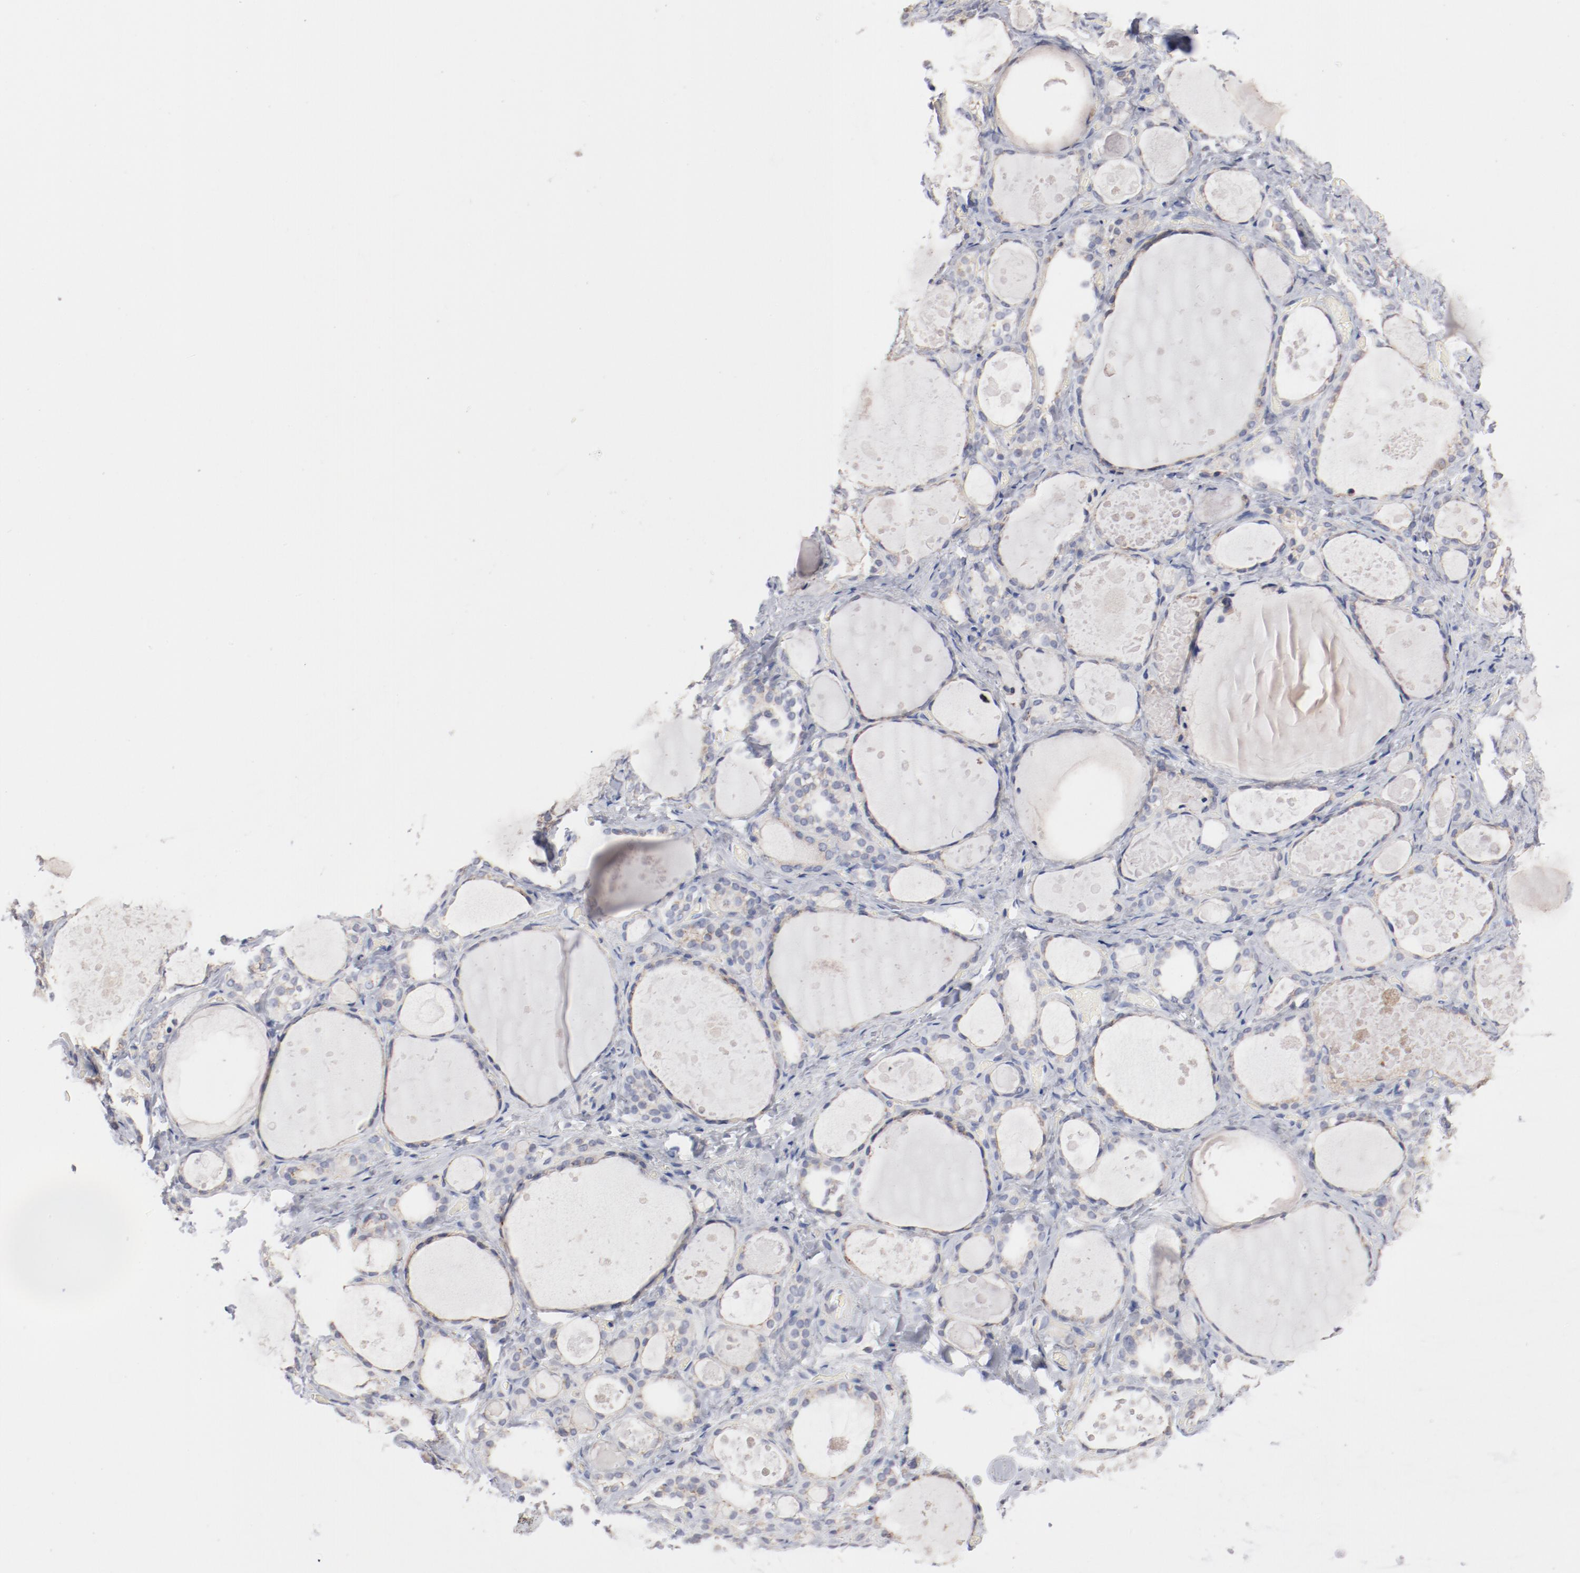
{"staining": {"intensity": "weak", "quantity": "25%-75%", "location": "cytoplasmic/membranous"}, "tissue": "thyroid gland", "cell_type": "Glandular cells", "image_type": "normal", "snomed": [{"axis": "morphology", "description": "Normal tissue, NOS"}, {"axis": "topography", "description": "Thyroid gland"}], "caption": "IHC staining of normal thyroid gland, which exhibits low levels of weak cytoplasmic/membranous staining in approximately 25%-75% of glandular cells indicating weak cytoplasmic/membranous protein expression. The staining was performed using DAB (brown) for protein detection and nuclei were counterstained in hematoxylin (blue).", "gene": "AK7", "patient": {"sex": "female", "age": 75}}